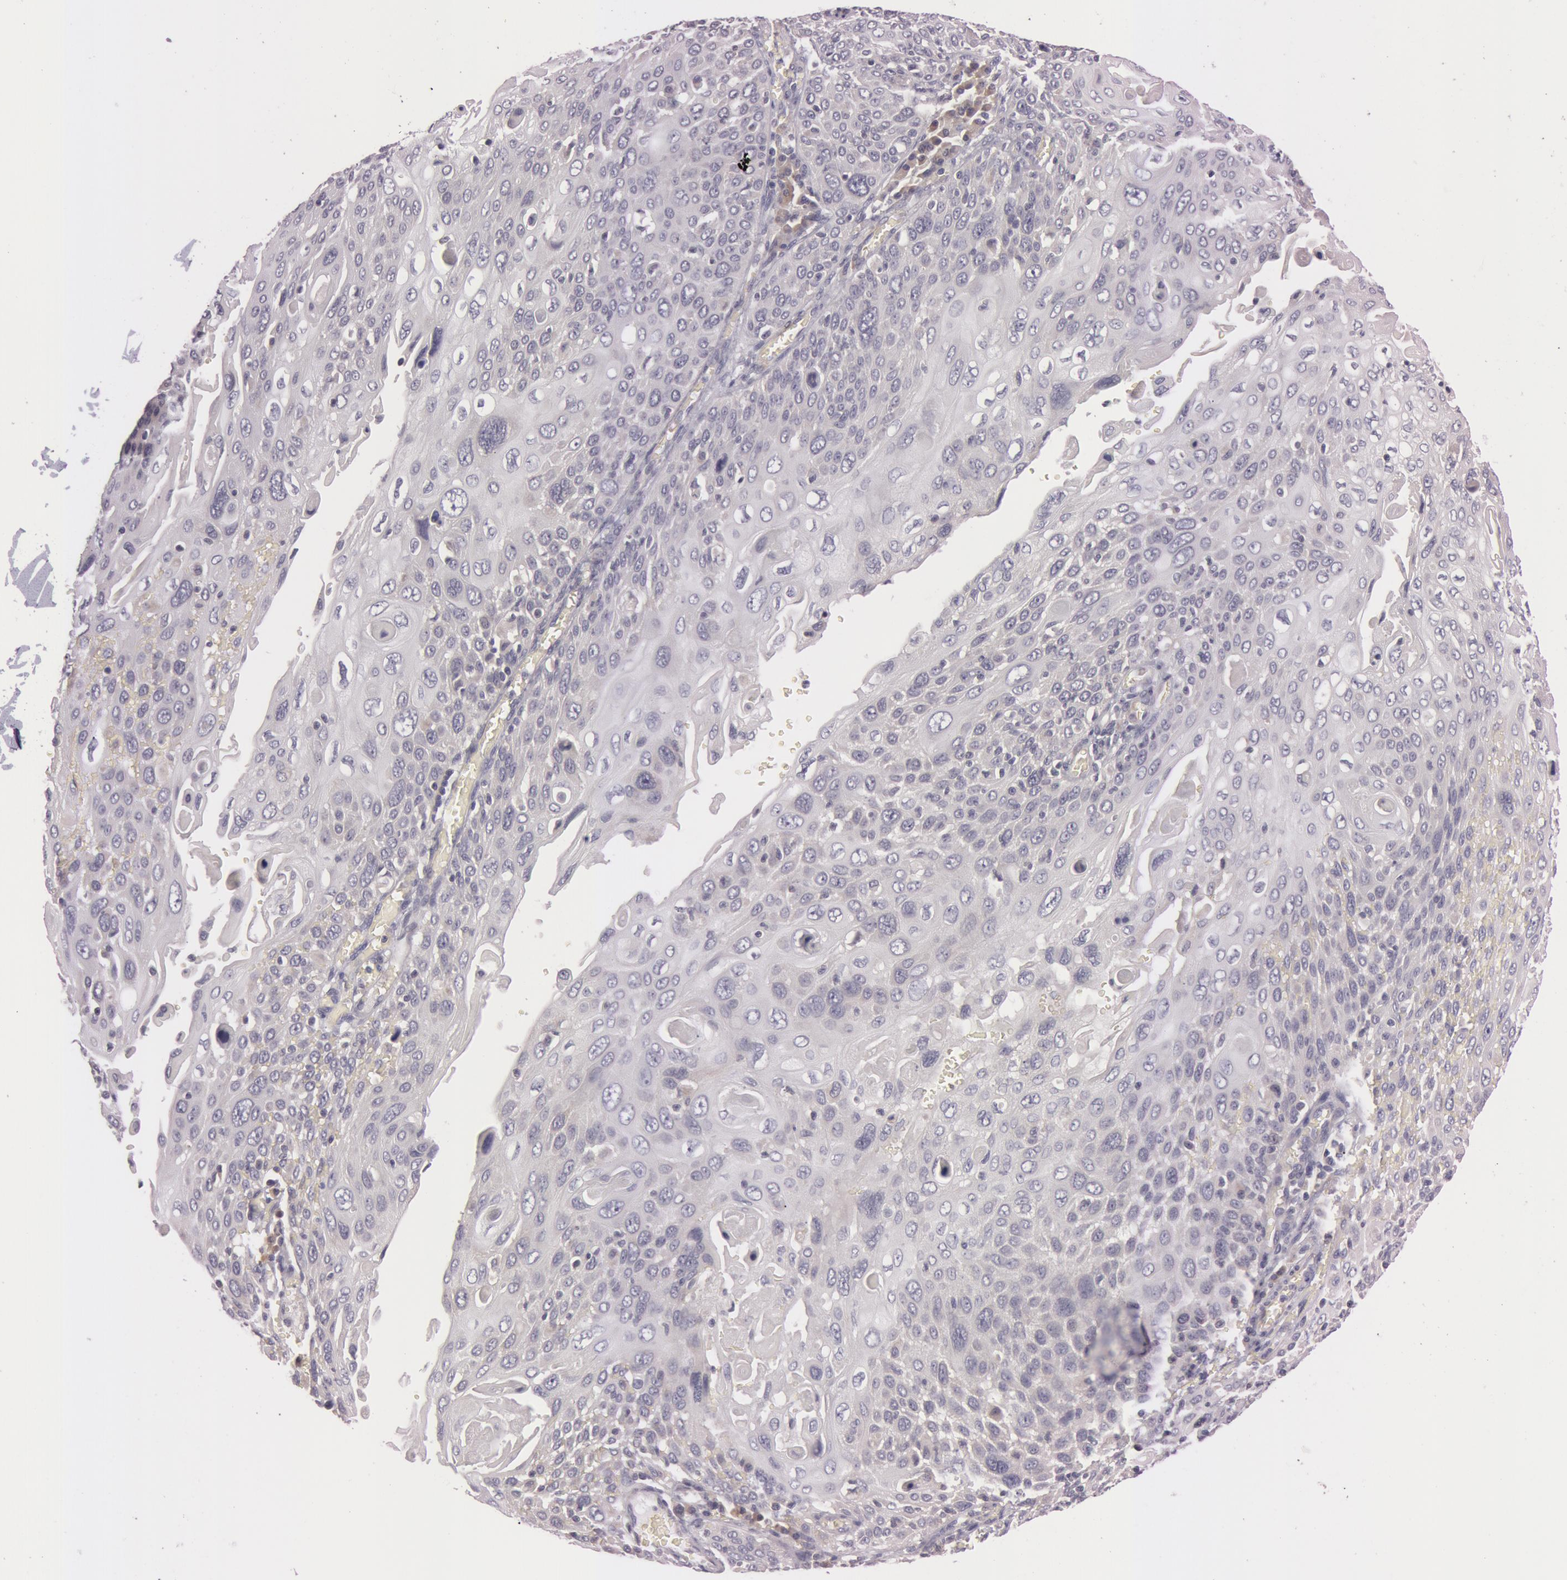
{"staining": {"intensity": "negative", "quantity": "none", "location": "none"}, "tissue": "cervical cancer", "cell_type": "Tumor cells", "image_type": "cancer", "snomed": [{"axis": "morphology", "description": "Squamous cell carcinoma, NOS"}, {"axis": "topography", "description": "Cervix"}], "caption": "DAB (3,3'-diaminobenzidine) immunohistochemical staining of human cervical cancer (squamous cell carcinoma) shows no significant positivity in tumor cells. (Brightfield microscopy of DAB (3,3'-diaminobenzidine) immunohistochemistry at high magnification).", "gene": "RALGAPA1", "patient": {"sex": "female", "age": 54}}